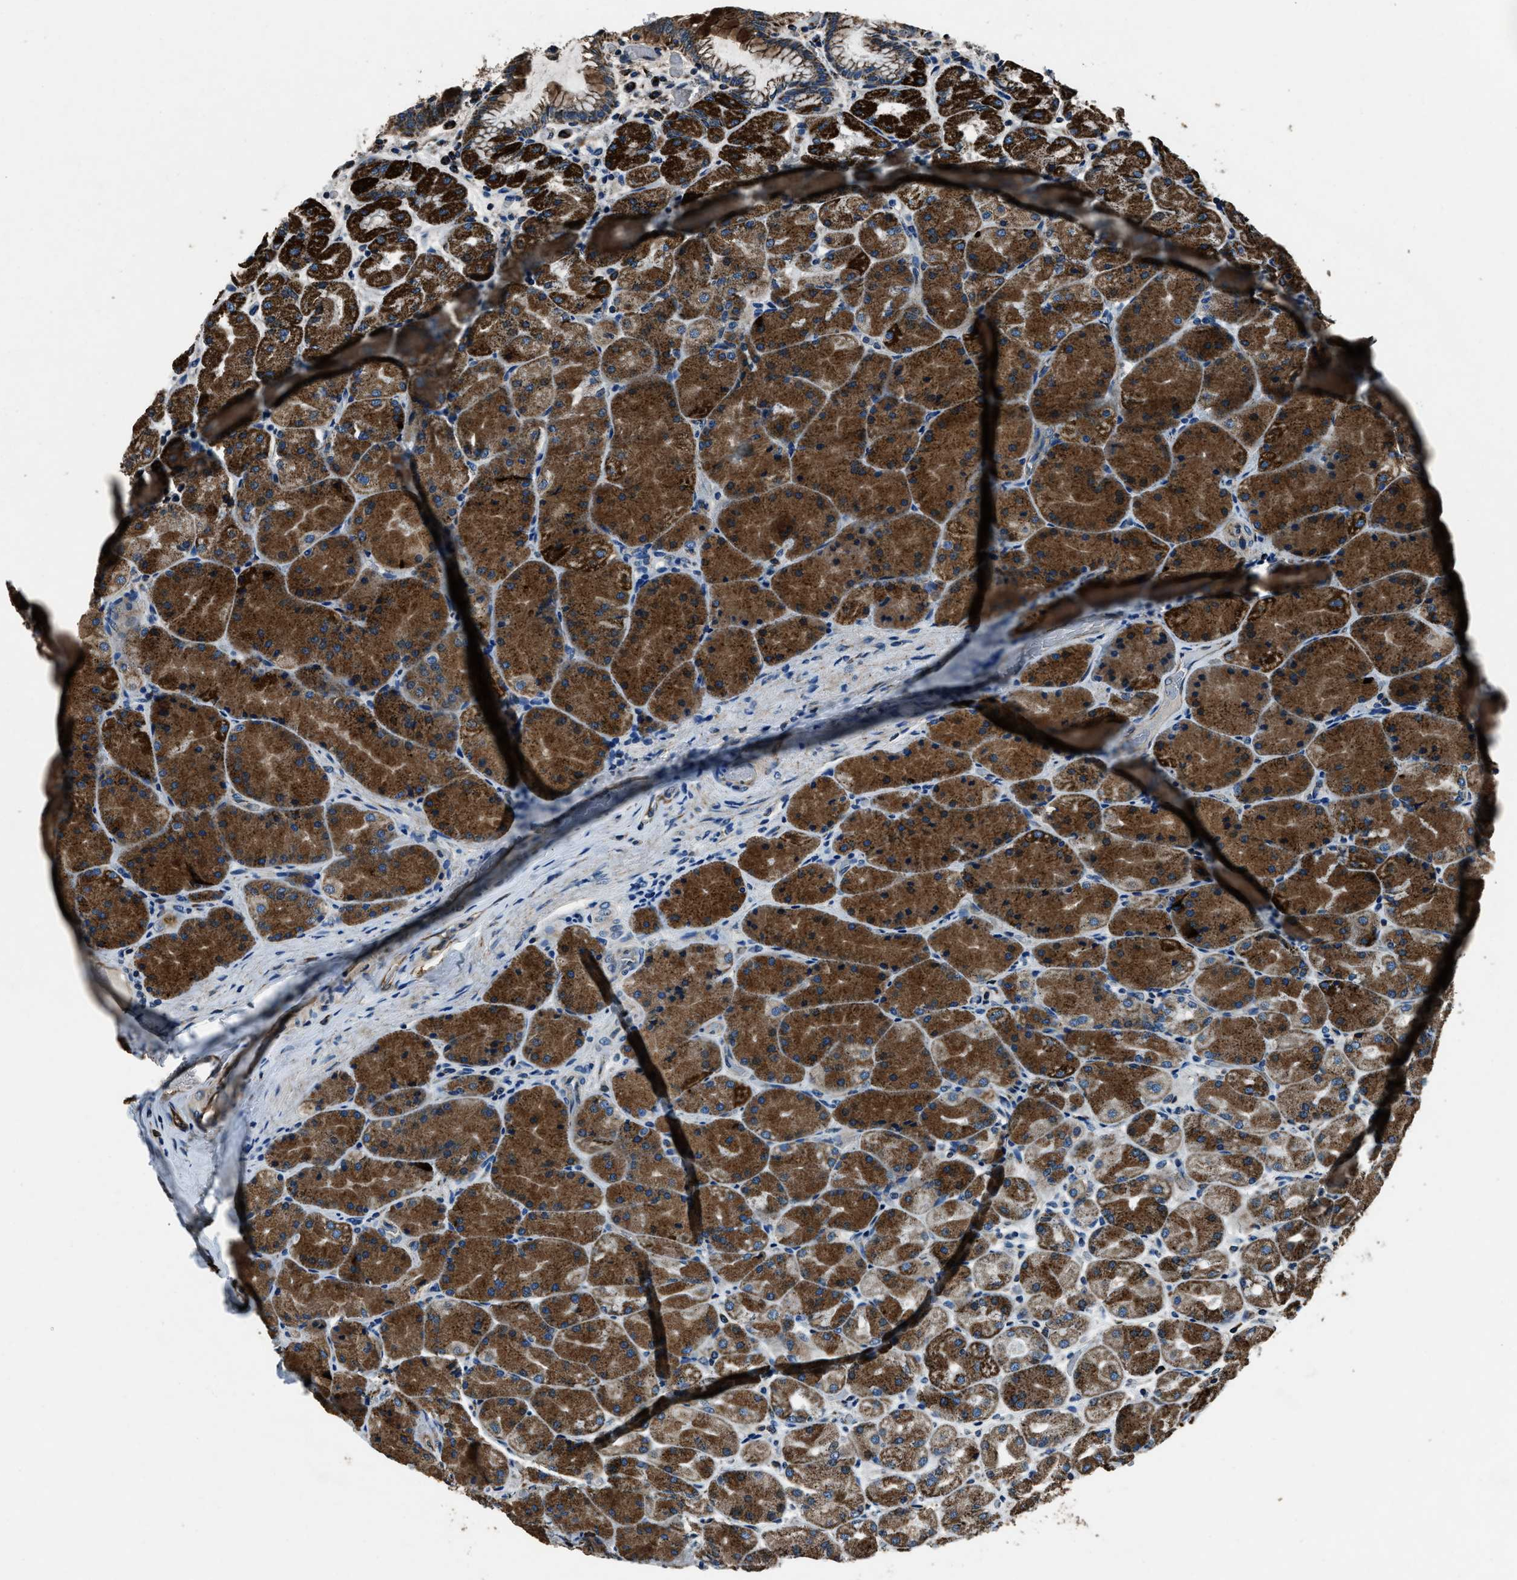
{"staining": {"intensity": "strong", "quantity": ">75%", "location": "cytoplasmic/membranous"}, "tissue": "stomach", "cell_type": "Glandular cells", "image_type": "normal", "snomed": [{"axis": "morphology", "description": "Normal tissue, NOS"}, {"axis": "topography", "description": "Stomach, upper"}], "caption": "Protein expression analysis of unremarkable stomach displays strong cytoplasmic/membranous expression in about >75% of glandular cells. Immunohistochemistry (ihc) stains the protein of interest in brown and the nuclei are stained blue.", "gene": "OGDH", "patient": {"sex": "female", "age": 56}}